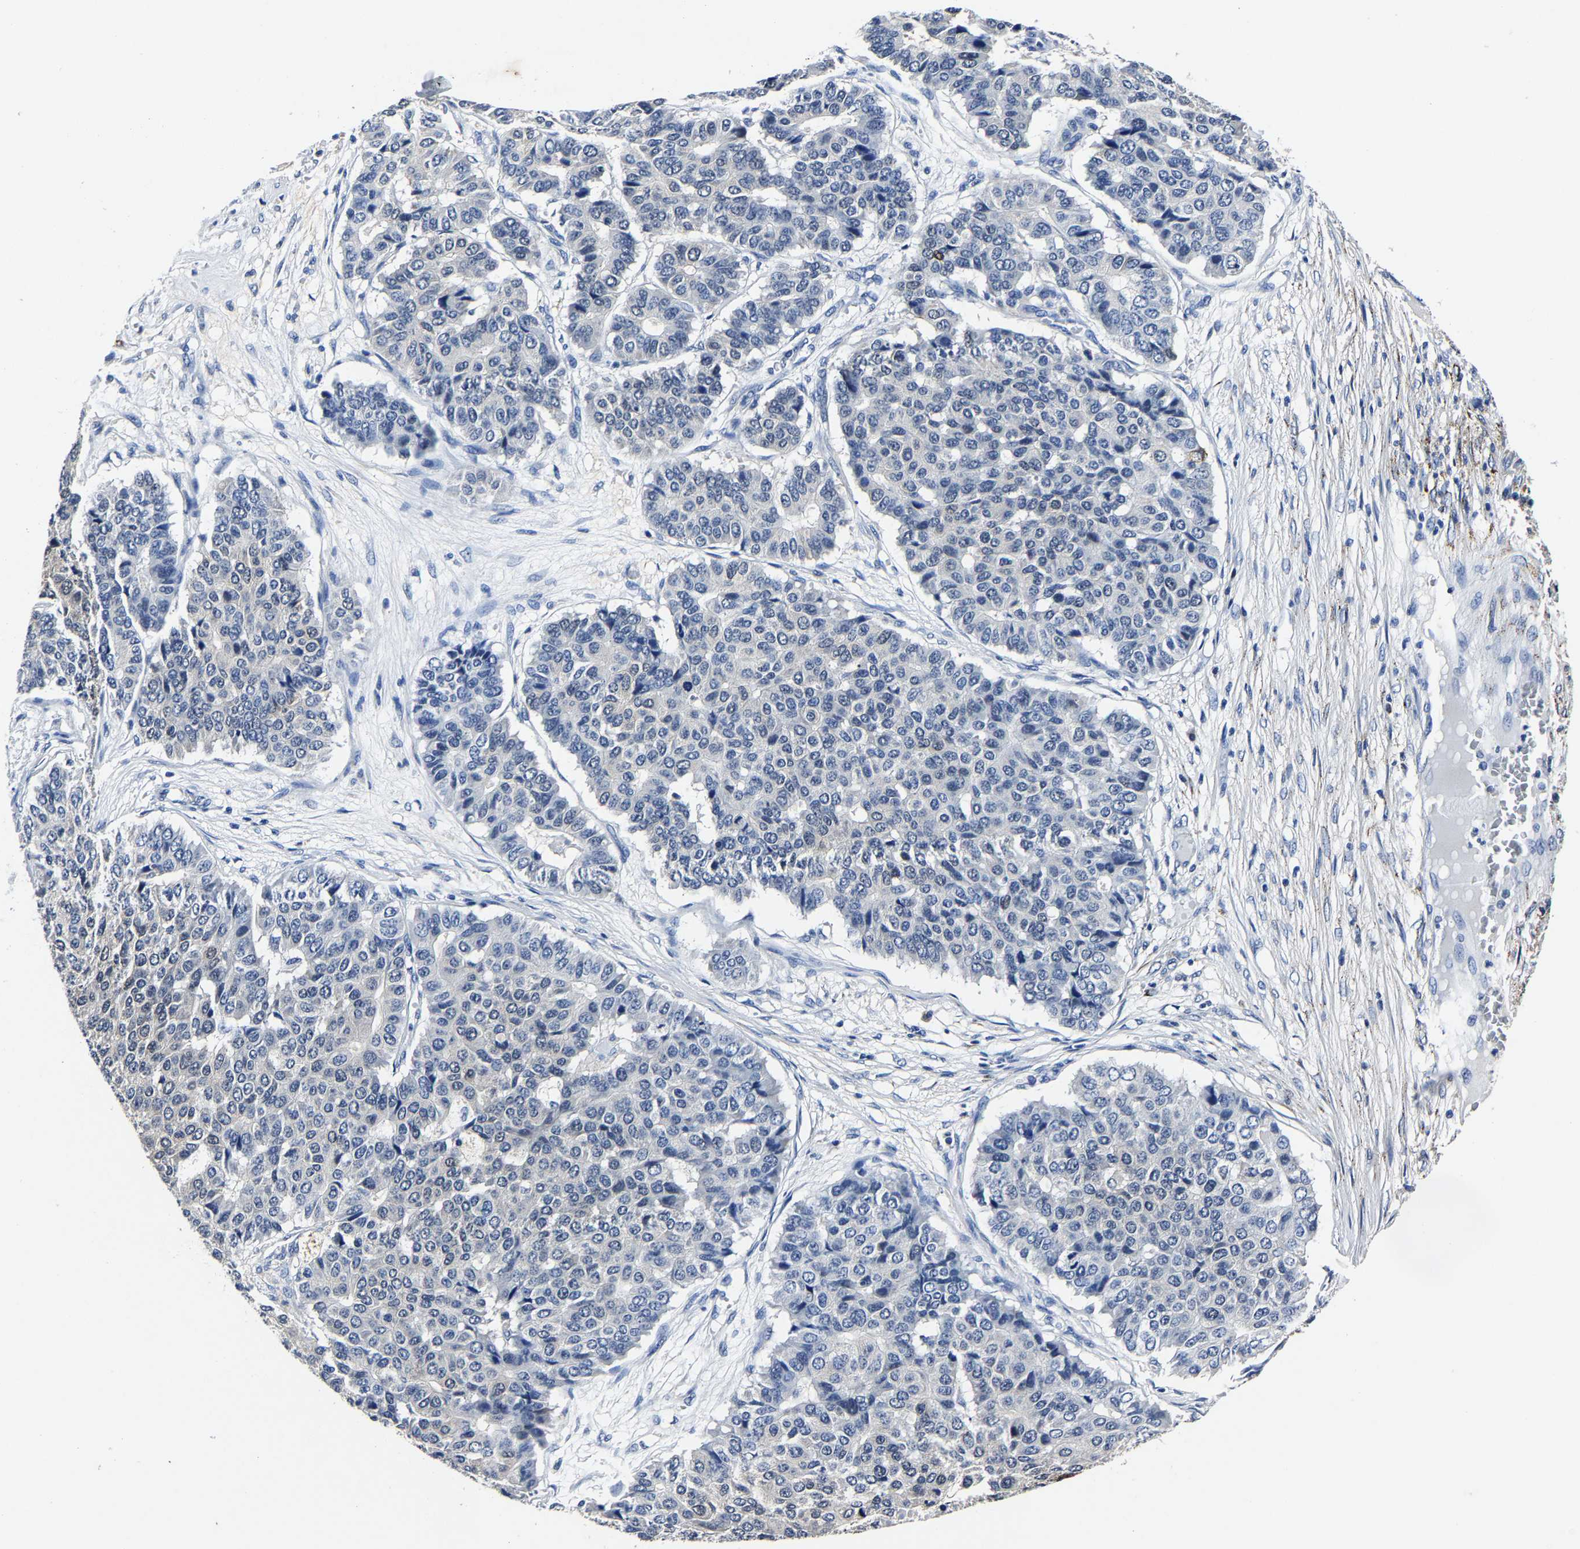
{"staining": {"intensity": "negative", "quantity": "none", "location": "none"}, "tissue": "pancreatic cancer", "cell_type": "Tumor cells", "image_type": "cancer", "snomed": [{"axis": "morphology", "description": "Adenocarcinoma, NOS"}, {"axis": "topography", "description": "Pancreas"}], "caption": "Pancreatic adenocarcinoma was stained to show a protein in brown. There is no significant positivity in tumor cells.", "gene": "PSPH", "patient": {"sex": "male", "age": 50}}